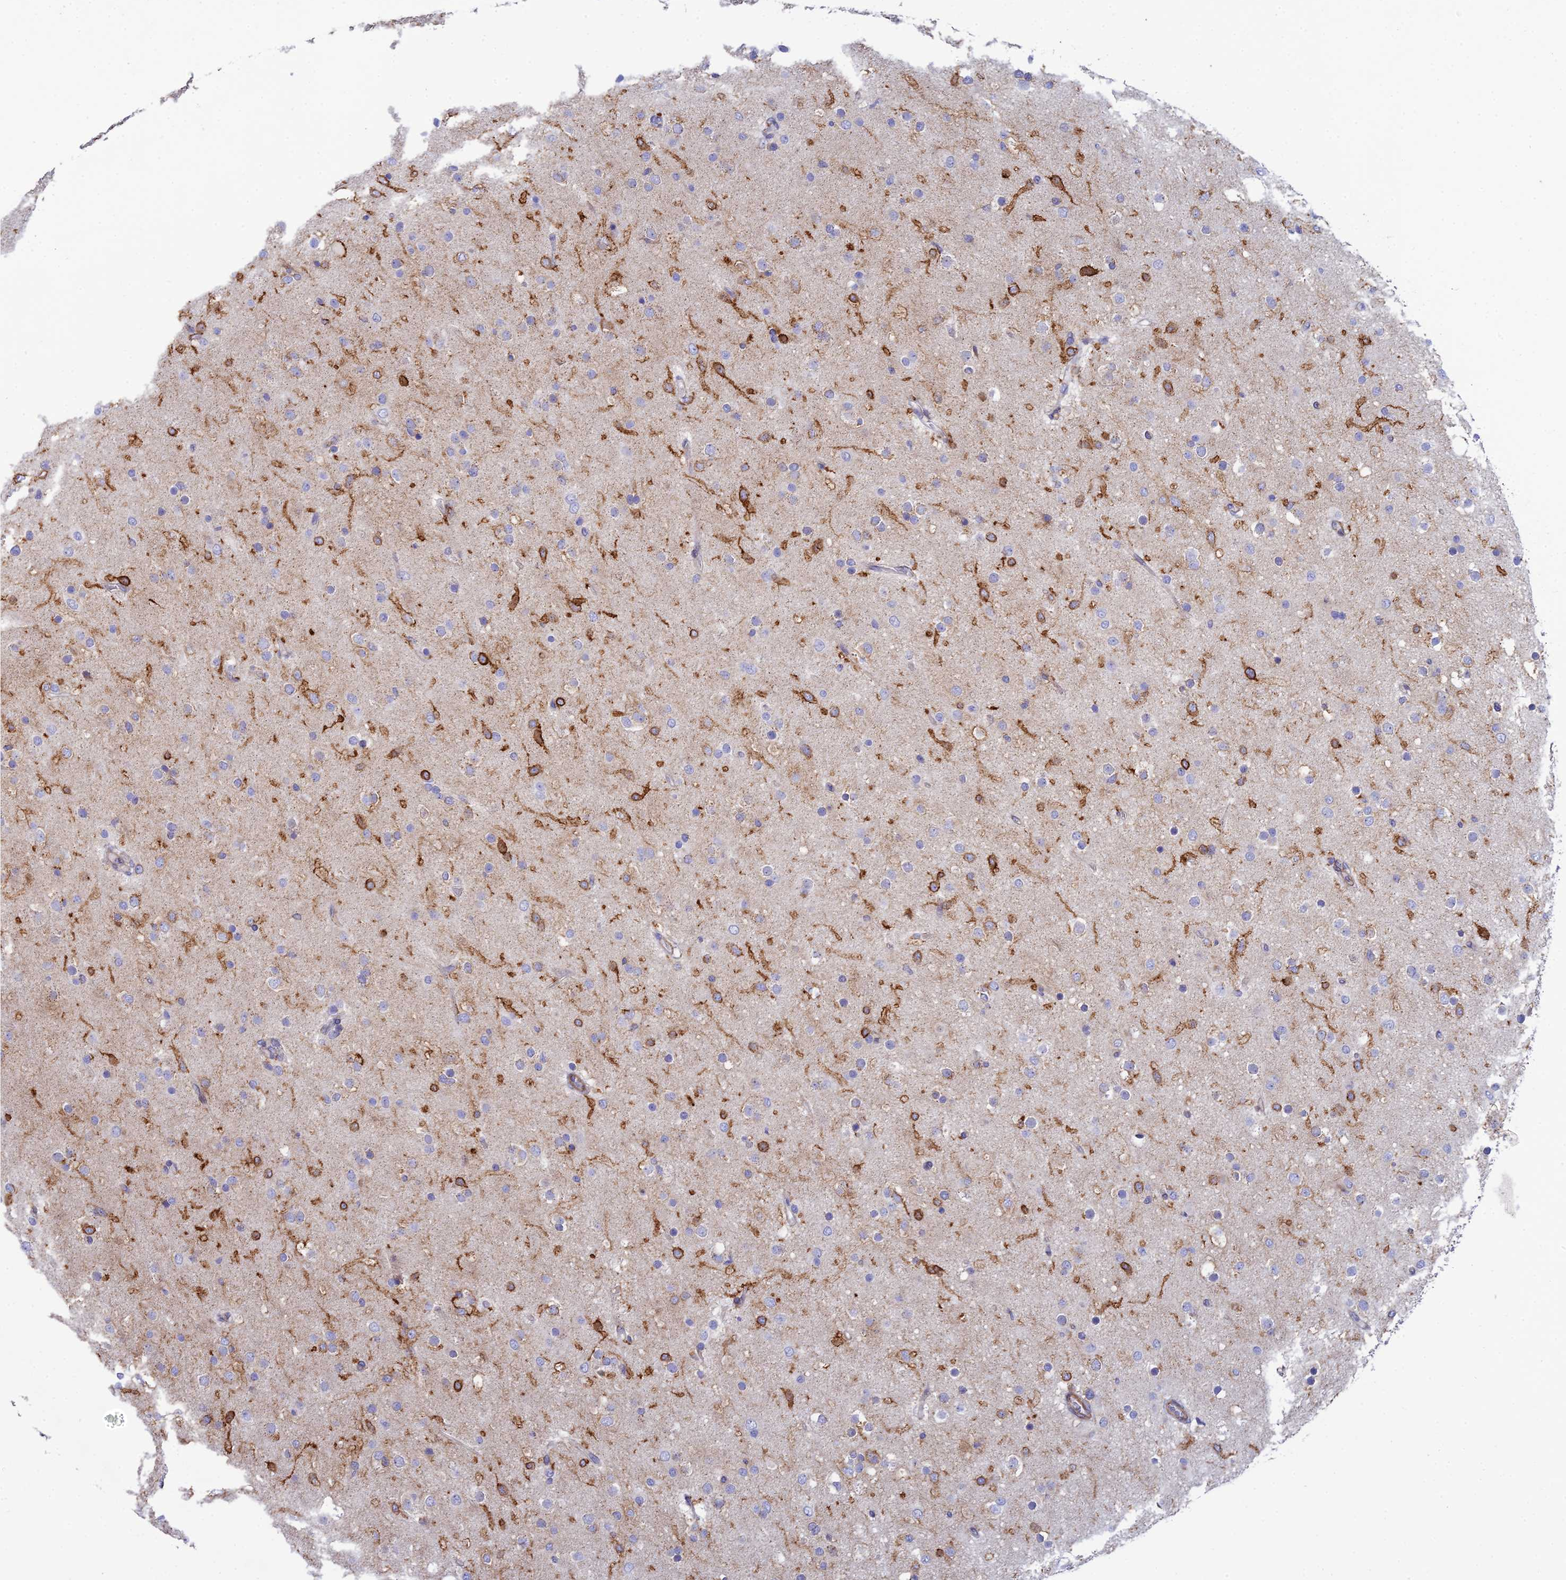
{"staining": {"intensity": "moderate", "quantity": "<25%", "location": "cytoplasmic/membranous"}, "tissue": "glioma", "cell_type": "Tumor cells", "image_type": "cancer", "snomed": [{"axis": "morphology", "description": "Glioma, malignant, Low grade"}, {"axis": "topography", "description": "Brain"}], "caption": "A brown stain labels moderate cytoplasmic/membranous positivity of a protein in human glioma tumor cells.", "gene": "CSPG4", "patient": {"sex": "male", "age": 65}}